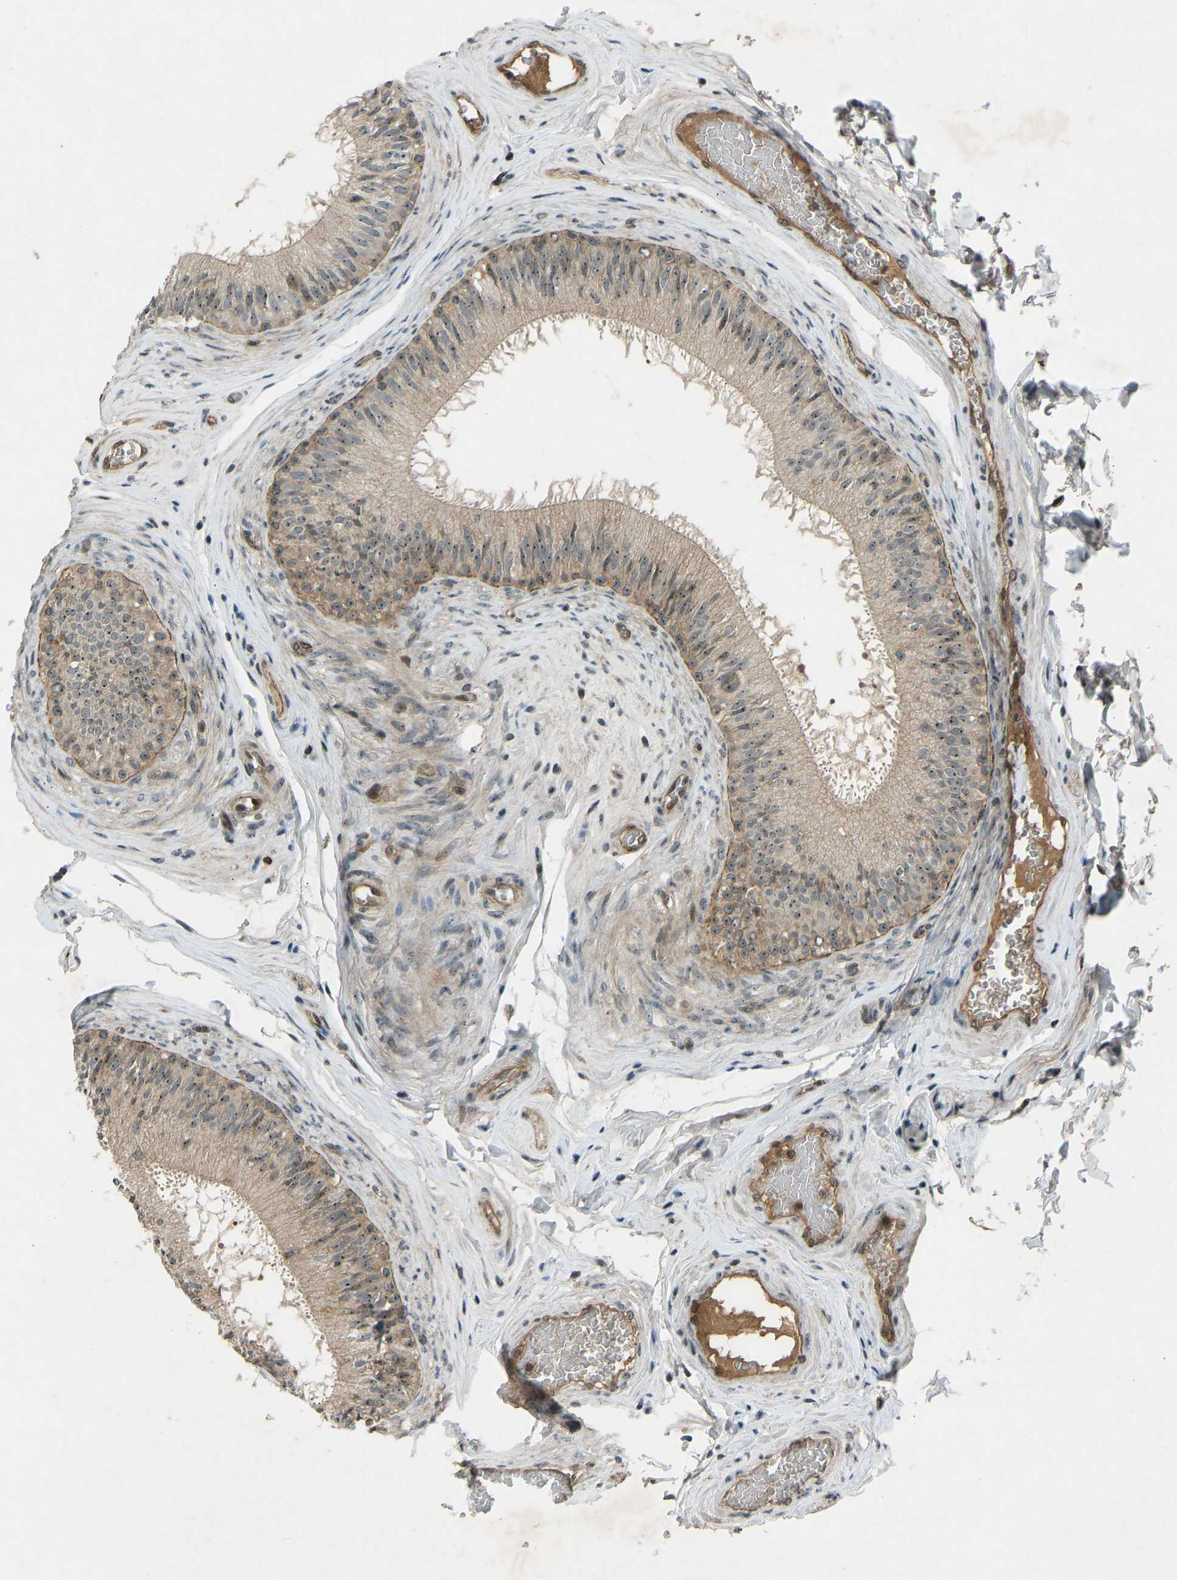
{"staining": {"intensity": "moderate", "quantity": ">75%", "location": "cytoplasmic/membranous,nuclear"}, "tissue": "epididymis", "cell_type": "Glandular cells", "image_type": "normal", "snomed": [{"axis": "morphology", "description": "Normal tissue, NOS"}, {"axis": "topography", "description": "Testis"}, {"axis": "topography", "description": "Epididymis"}], "caption": "The histopathology image shows immunohistochemical staining of normal epididymis. There is moderate cytoplasmic/membranous,nuclear expression is appreciated in approximately >75% of glandular cells.", "gene": "SVOPL", "patient": {"sex": "male", "age": 36}}